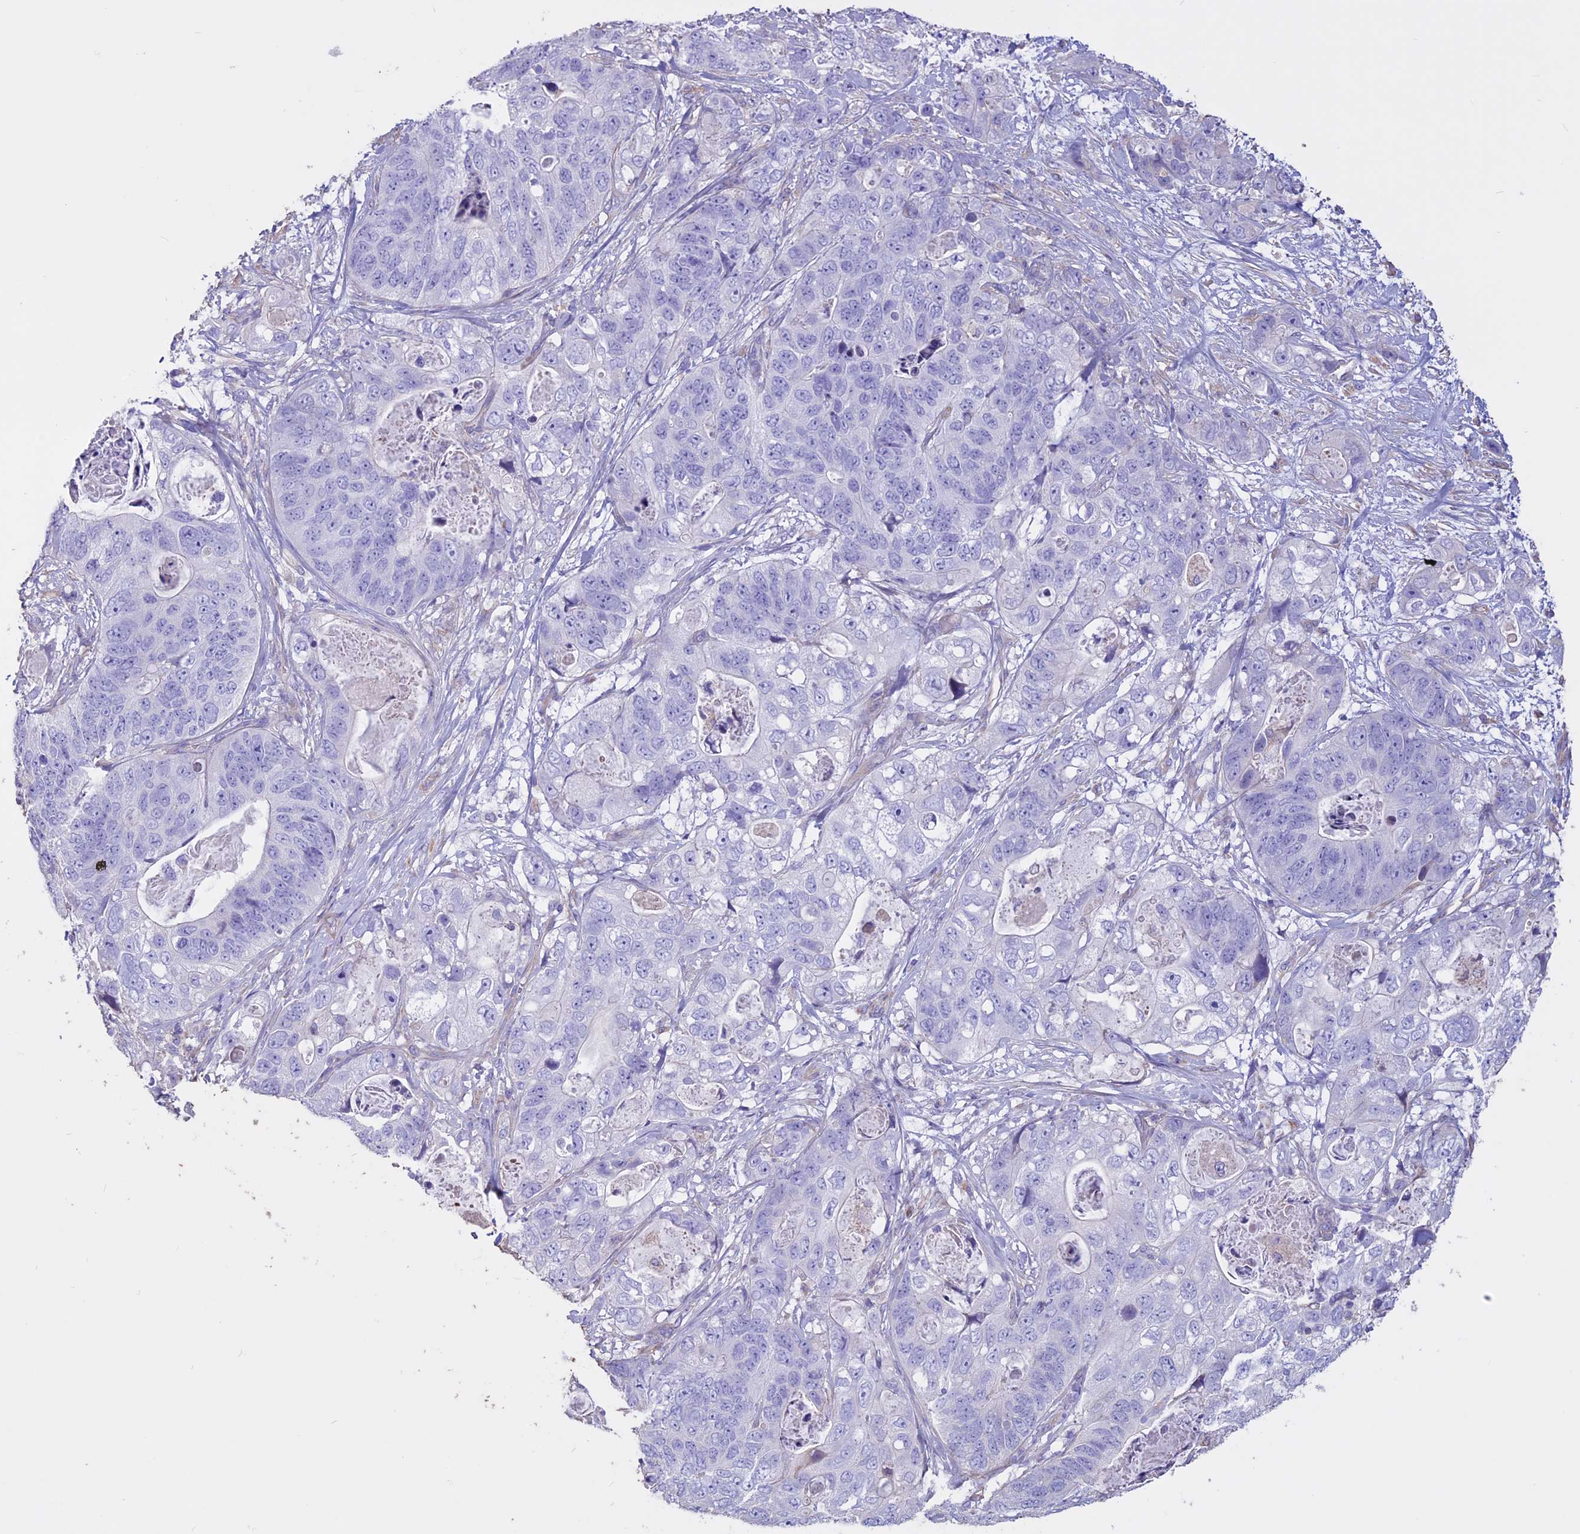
{"staining": {"intensity": "negative", "quantity": "none", "location": "none"}, "tissue": "stomach cancer", "cell_type": "Tumor cells", "image_type": "cancer", "snomed": [{"axis": "morphology", "description": "Adenocarcinoma, NOS"}, {"axis": "topography", "description": "Stomach"}], "caption": "Tumor cells are negative for brown protein staining in stomach adenocarcinoma. (Brightfield microscopy of DAB (3,3'-diaminobenzidine) immunohistochemistry at high magnification).", "gene": "CCDC148", "patient": {"sex": "female", "age": 89}}